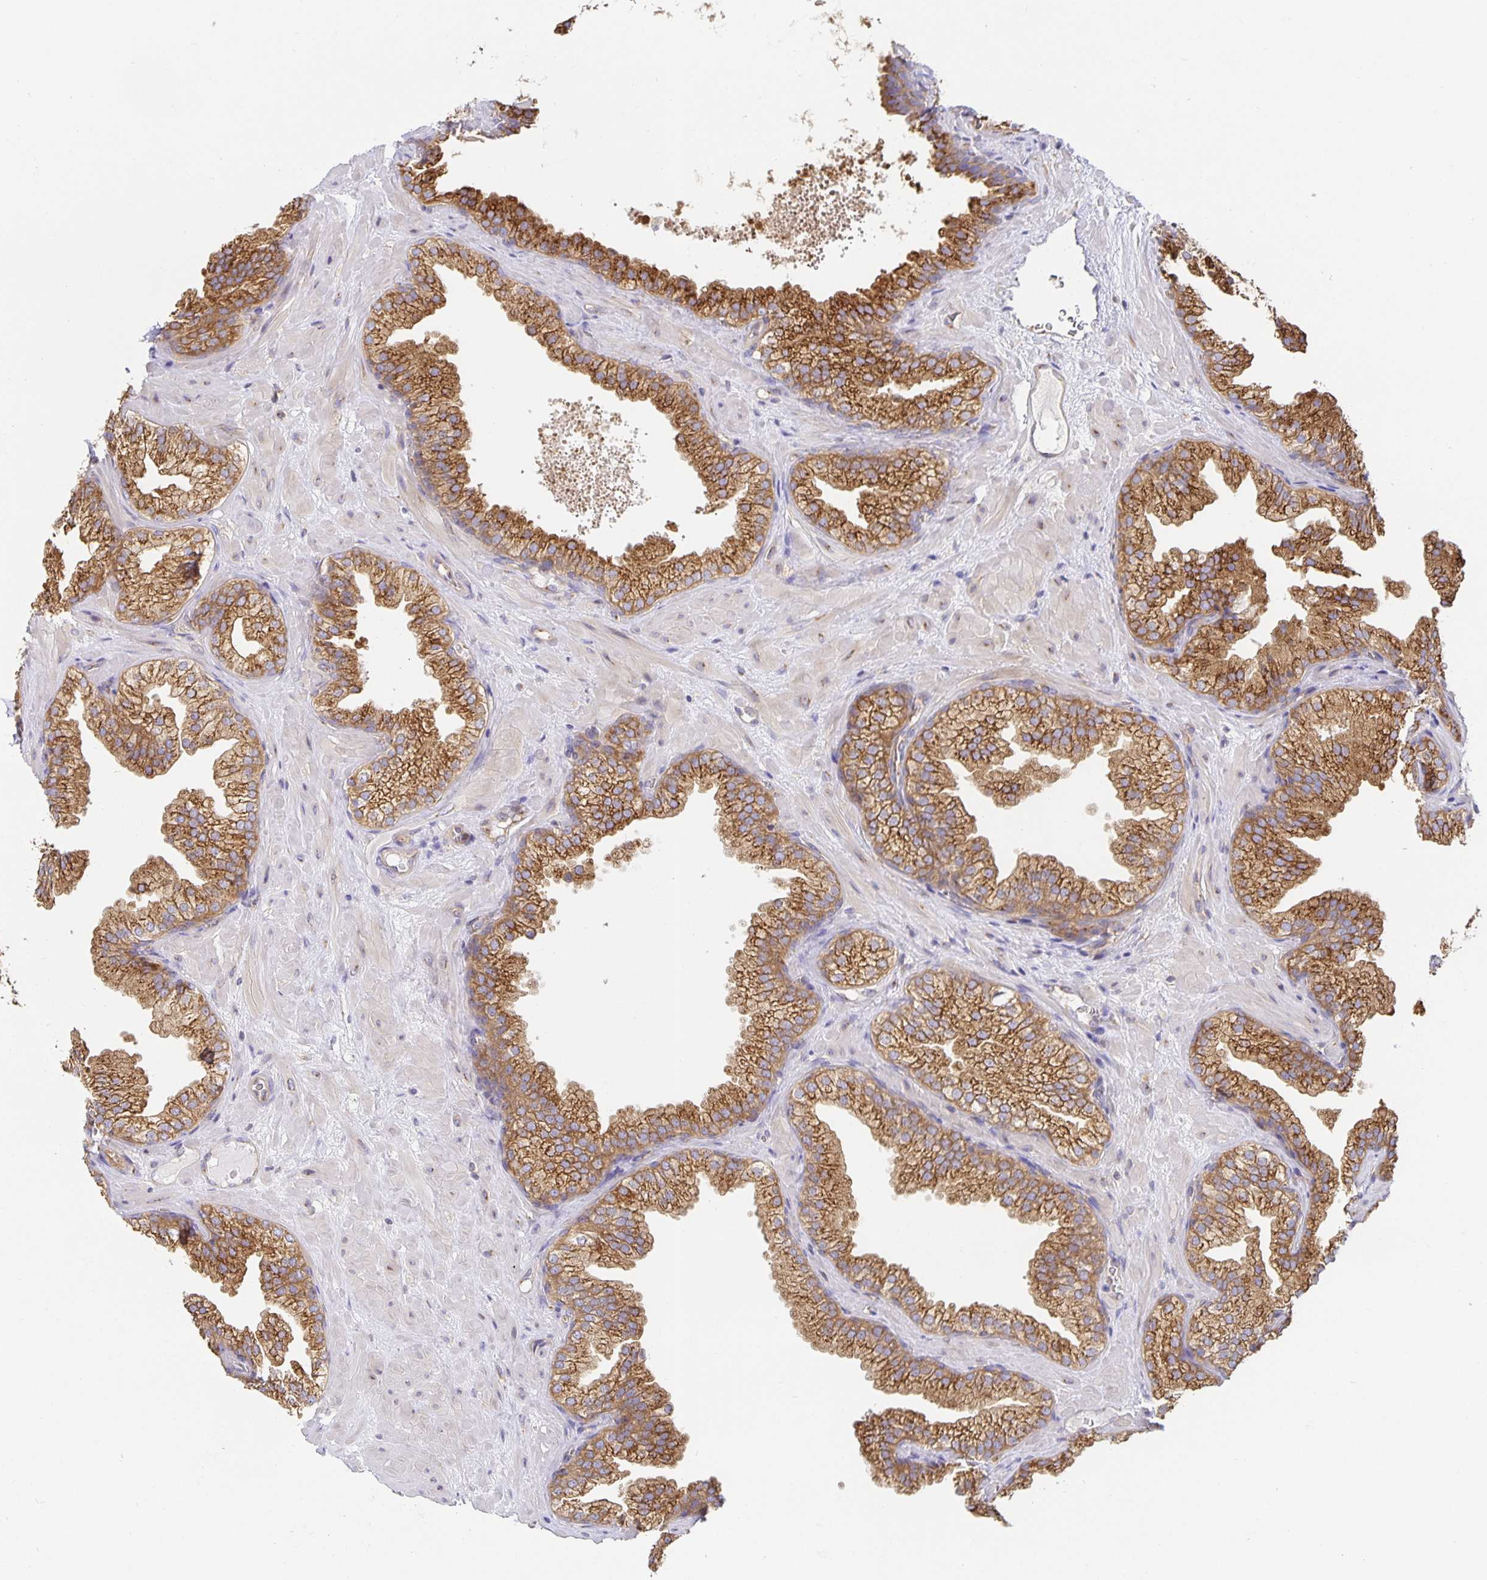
{"staining": {"intensity": "moderate", "quantity": ">75%", "location": "cytoplasmic/membranous"}, "tissue": "prostate", "cell_type": "Glandular cells", "image_type": "normal", "snomed": [{"axis": "morphology", "description": "Normal tissue, NOS"}, {"axis": "topography", "description": "Prostate"}], "caption": "Immunohistochemistry of benign human prostate shows medium levels of moderate cytoplasmic/membranous staining in about >75% of glandular cells.", "gene": "USO1", "patient": {"sex": "male", "age": 37}}